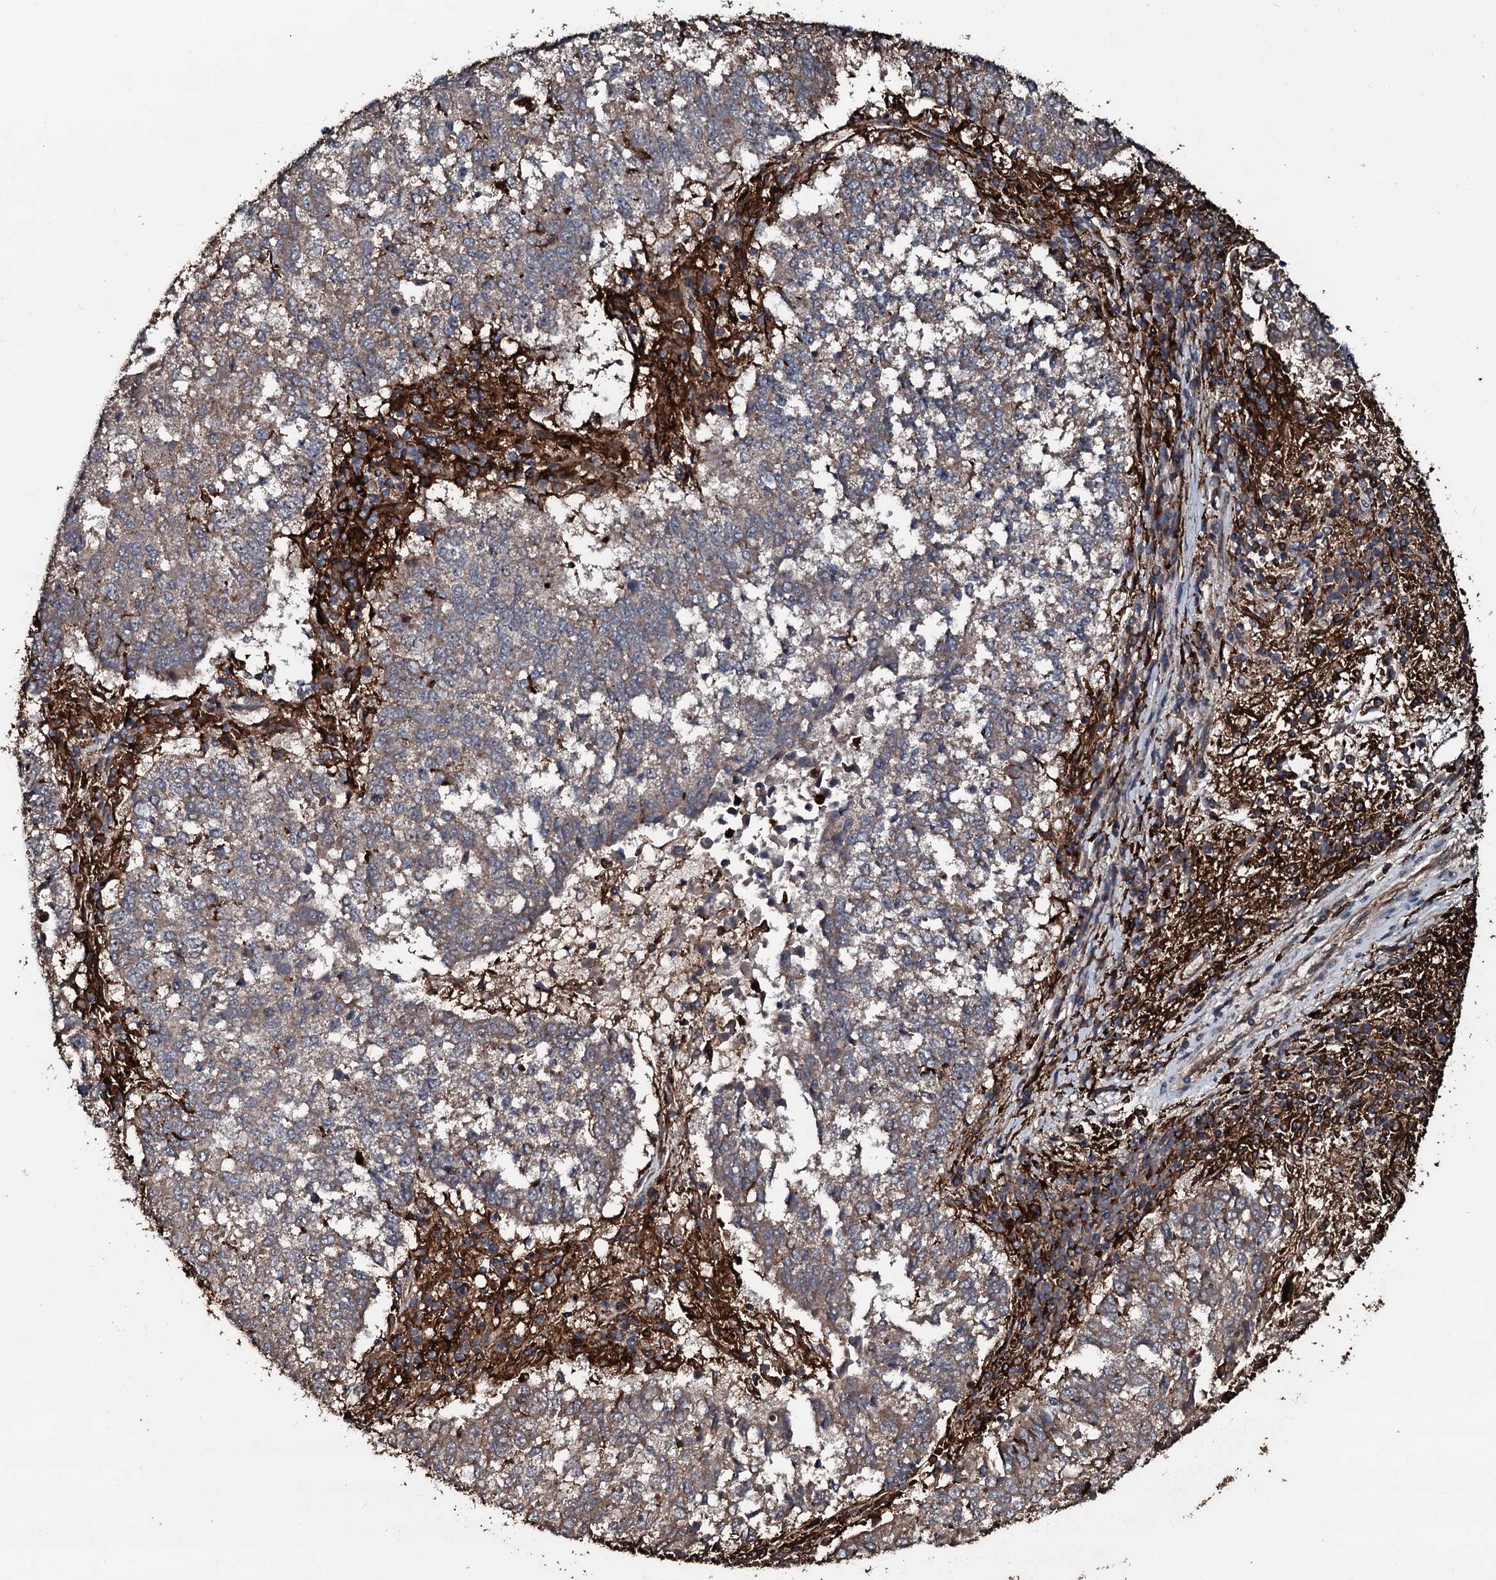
{"staining": {"intensity": "weak", "quantity": "25%-75%", "location": "cytoplasmic/membranous"}, "tissue": "lung cancer", "cell_type": "Tumor cells", "image_type": "cancer", "snomed": [{"axis": "morphology", "description": "Squamous cell carcinoma, NOS"}, {"axis": "topography", "description": "Lung"}], "caption": "IHC (DAB (3,3'-diaminobenzidine)) staining of lung cancer exhibits weak cytoplasmic/membranous protein positivity in approximately 25%-75% of tumor cells.", "gene": "TPGS2", "patient": {"sex": "male", "age": 73}}